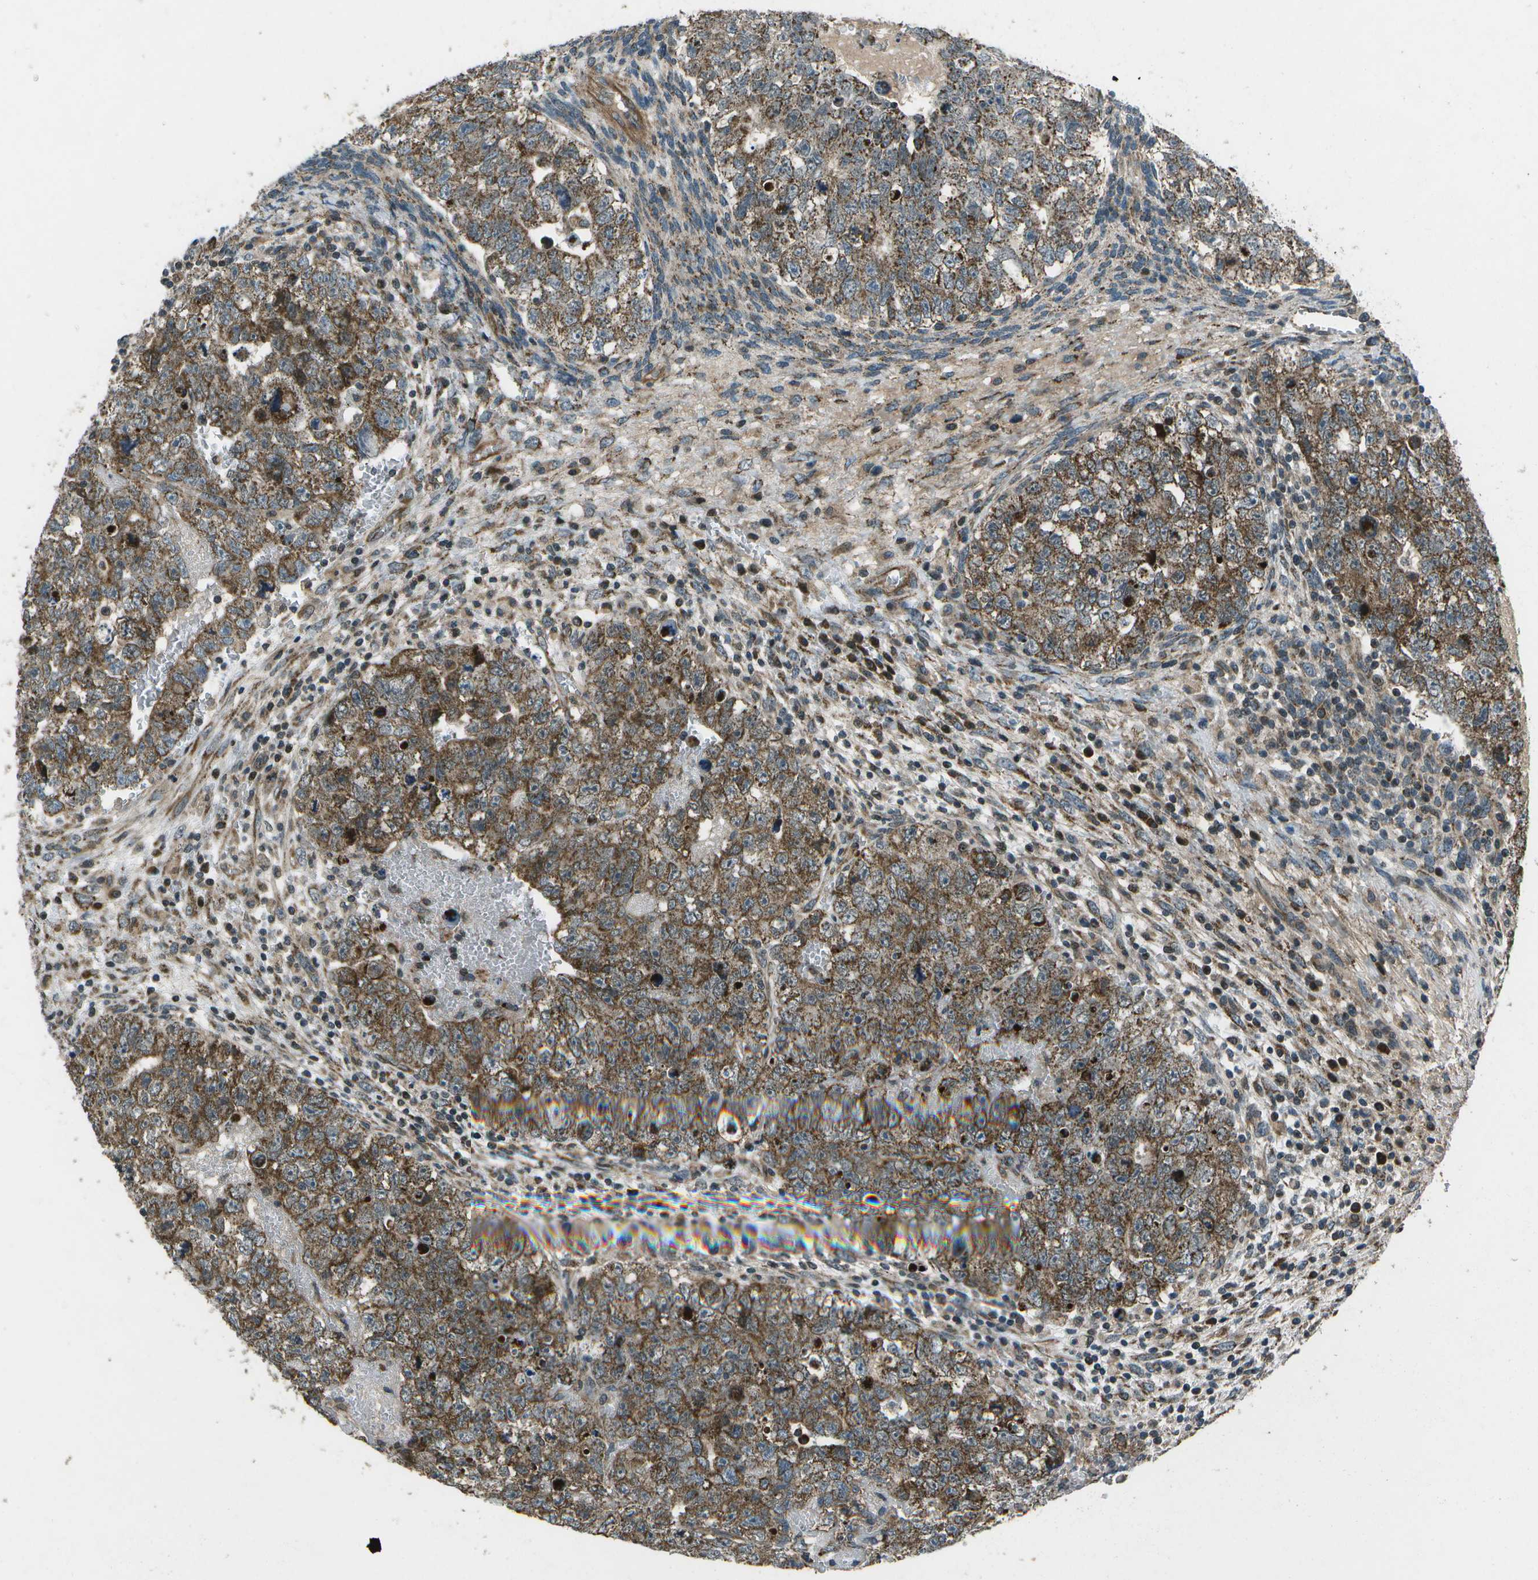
{"staining": {"intensity": "moderate", "quantity": ">75%", "location": "cytoplasmic/membranous"}, "tissue": "testis cancer", "cell_type": "Tumor cells", "image_type": "cancer", "snomed": [{"axis": "morphology", "description": "Seminoma, NOS"}, {"axis": "morphology", "description": "Carcinoma, Embryonal, NOS"}, {"axis": "topography", "description": "Testis"}], "caption": "Testis cancer stained for a protein (brown) displays moderate cytoplasmic/membranous positive positivity in approximately >75% of tumor cells.", "gene": "EIF2AK1", "patient": {"sex": "male", "age": 38}}